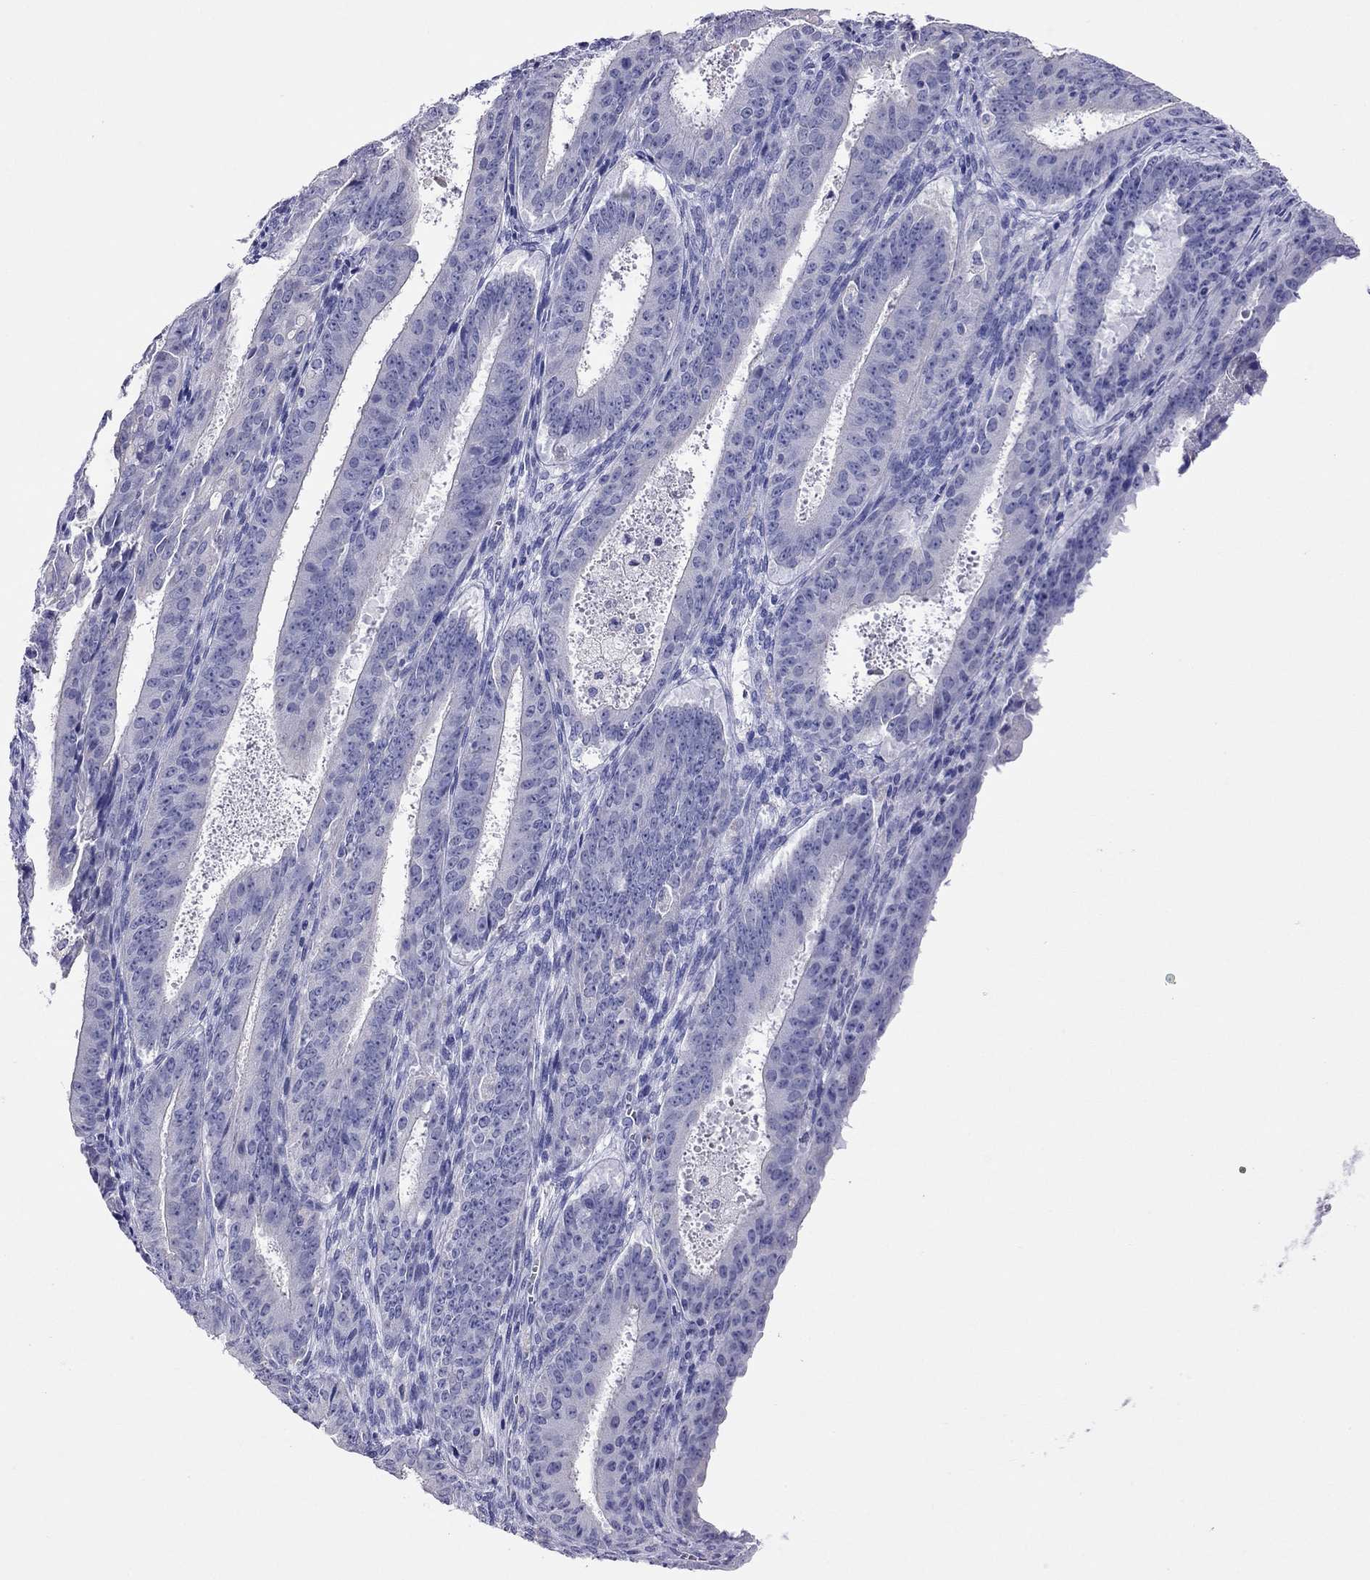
{"staining": {"intensity": "negative", "quantity": "none", "location": "none"}, "tissue": "ovarian cancer", "cell_type": "Tumor cells", "image_type": "cancer", "snomed": [{"axis": "morphology", "description": "Carcinoma, endometroid"}, {"axis": "topography", "description": "Ovary"}], "caption": "High power microscopy histopathology image of an immunohistochemistry photomicrograph of ovarian cancer (endometroid carcinoma), revealing no significant staining in tumor cells.", "gene": "CAPNS2", "patient": {"sex": "female", "age": 42}}